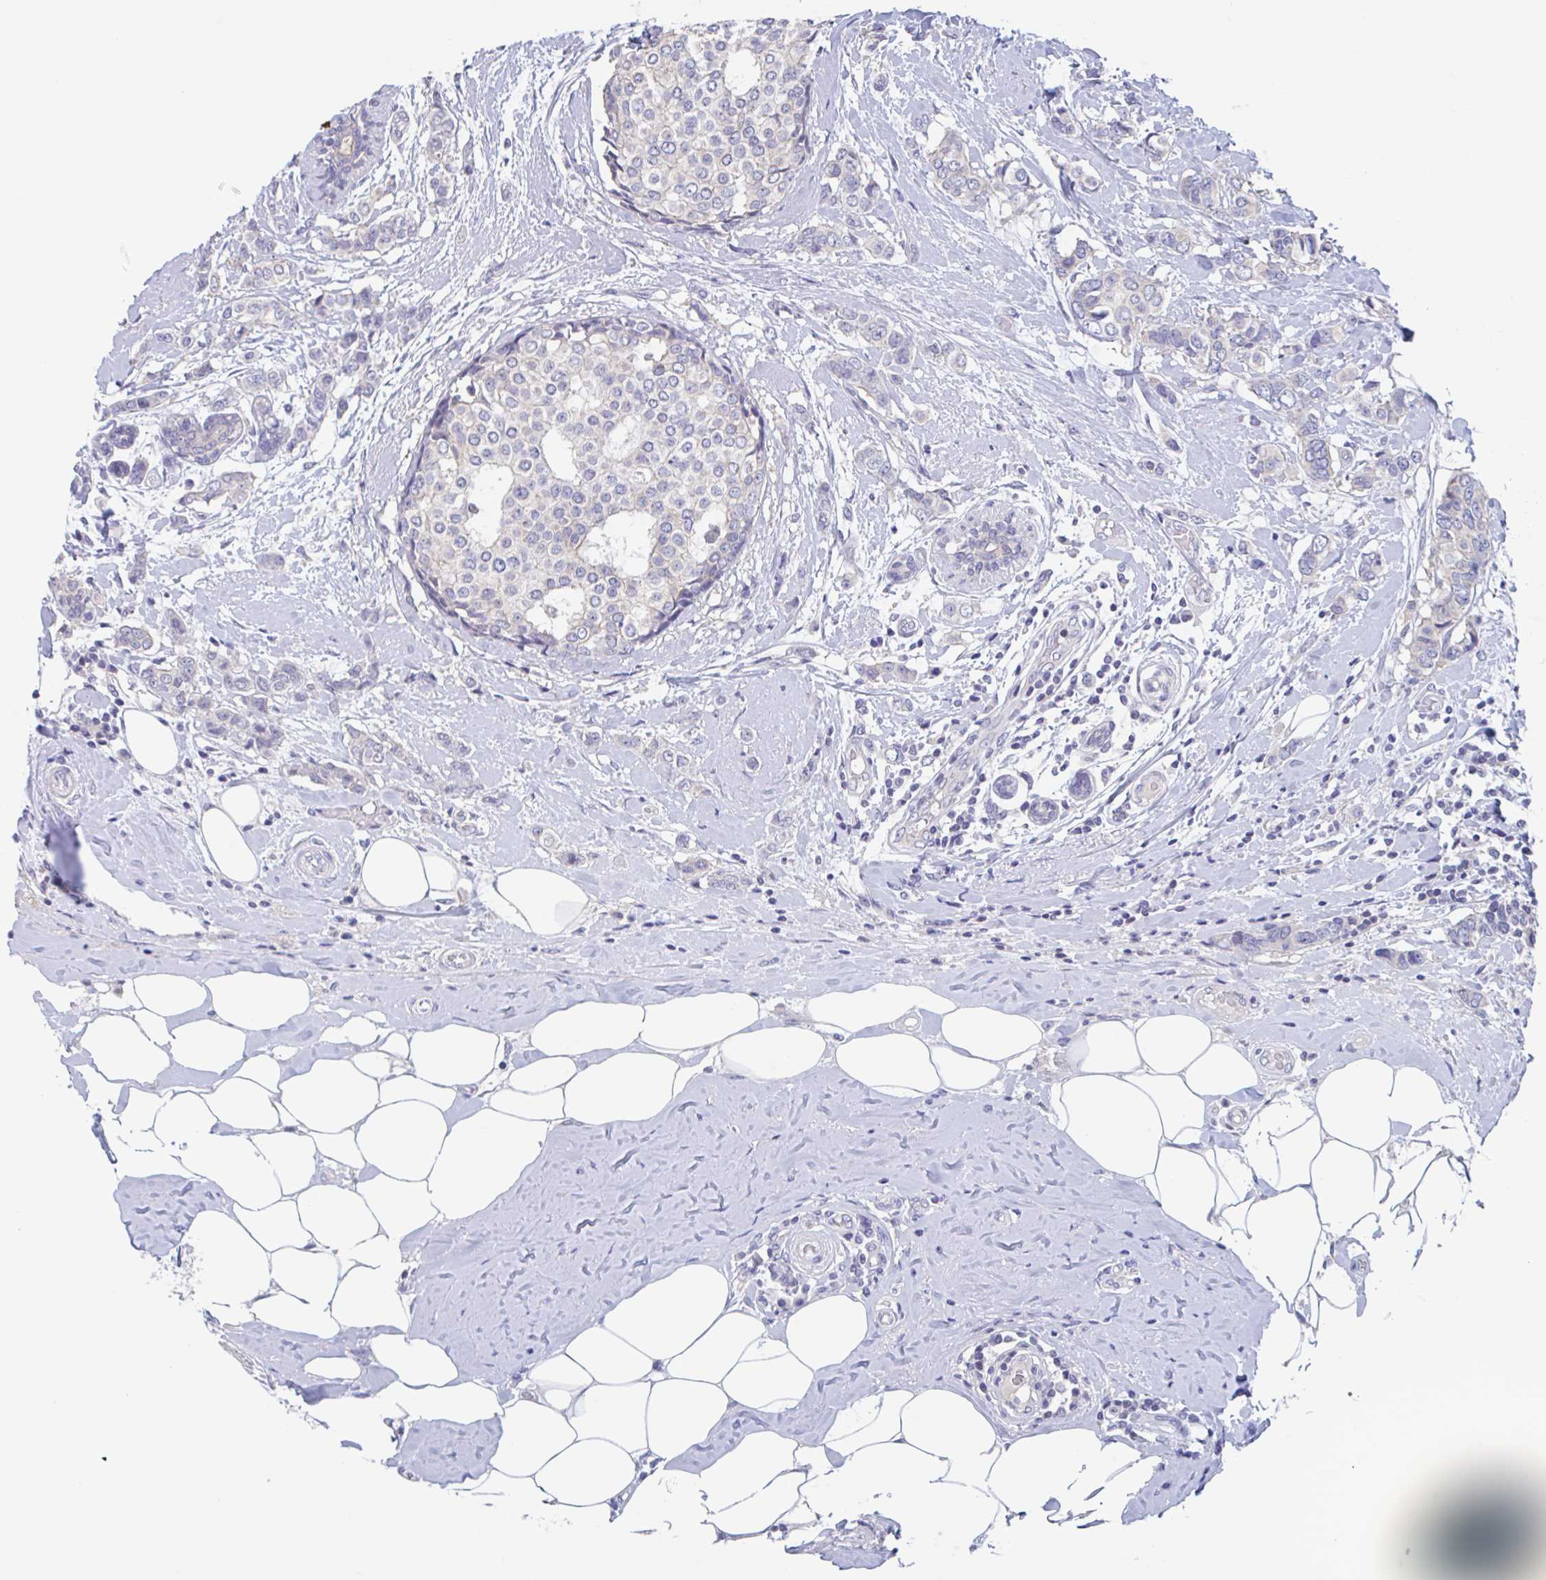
{"staining": {"intensity": "negative", "quantity": "none", "location": "none"}, "tissue": "breast cancer", "cell_type": "Tumor cells", "image_type": "cancer", "snomed": [{"axis": "morphology", "description": "Lobular carcinoma"}, {"axis": "topography", "description": "Breast"}], "caption": "Human breast lobular carcinoma stained for a protein using immunohistochemistry exhibits no expression in tumor cells.", "gene": "UNKL", "patient": {"sex": "female", "age": 51}}